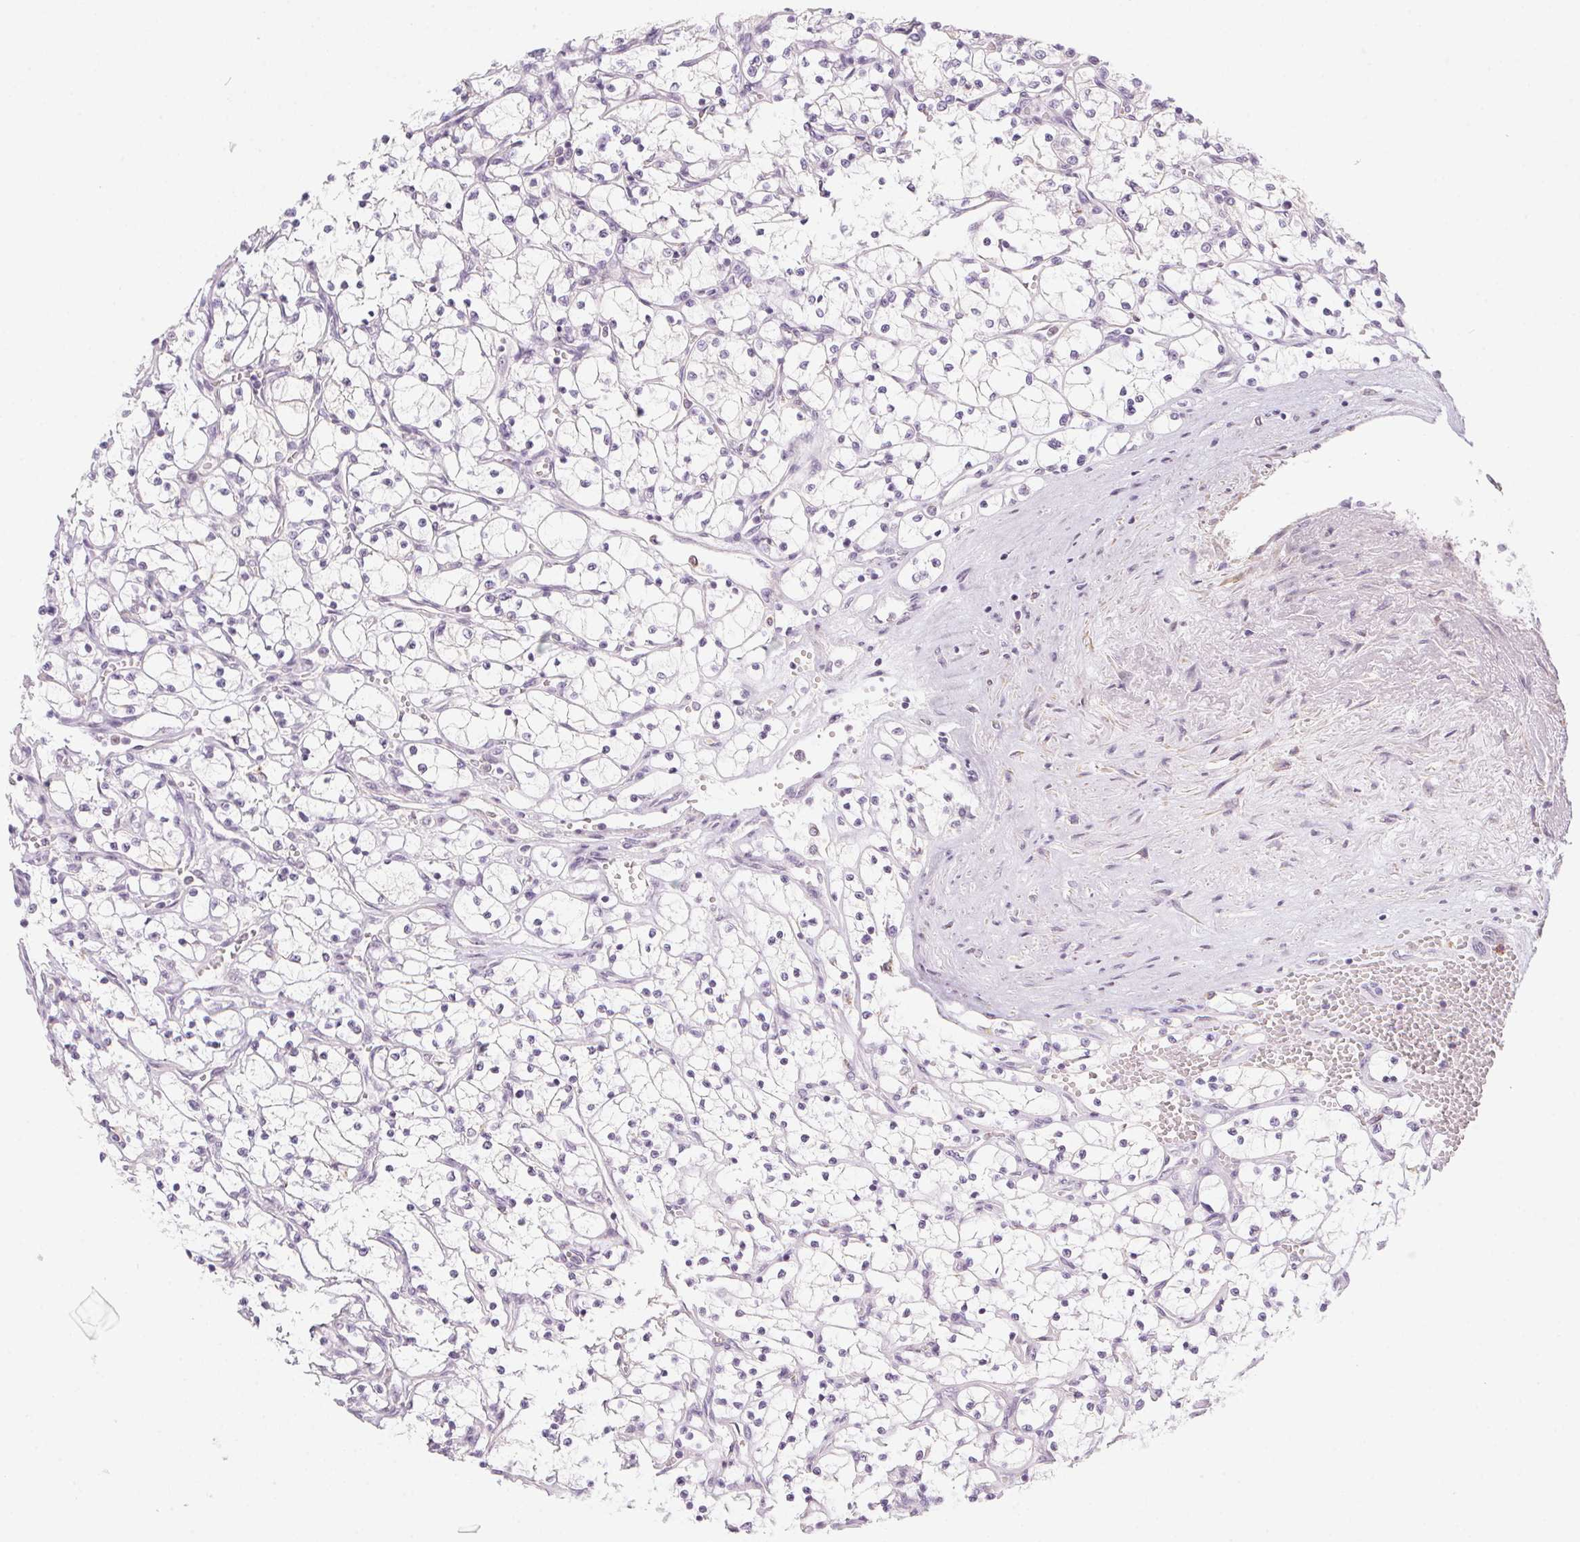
{"staining": {"intensity": "negative", "quantity": "none", "location": "none"}, "tissue": "renal cancer", "cell_type": "Tumor cells", "image_type": "cancer", "snomed": [{"axis": "morphology", "description": "Adenocarcinoma, NOS"}, {"axis": "topography", "description": "Kidney"}], "caption": "DAB immunohistochemical staining of renal cancer (adenocarcinoma) exhibits no significant staining in tumor cells.", "gene": "PRPH", "patient": {"sex": "female", "age": 69}}